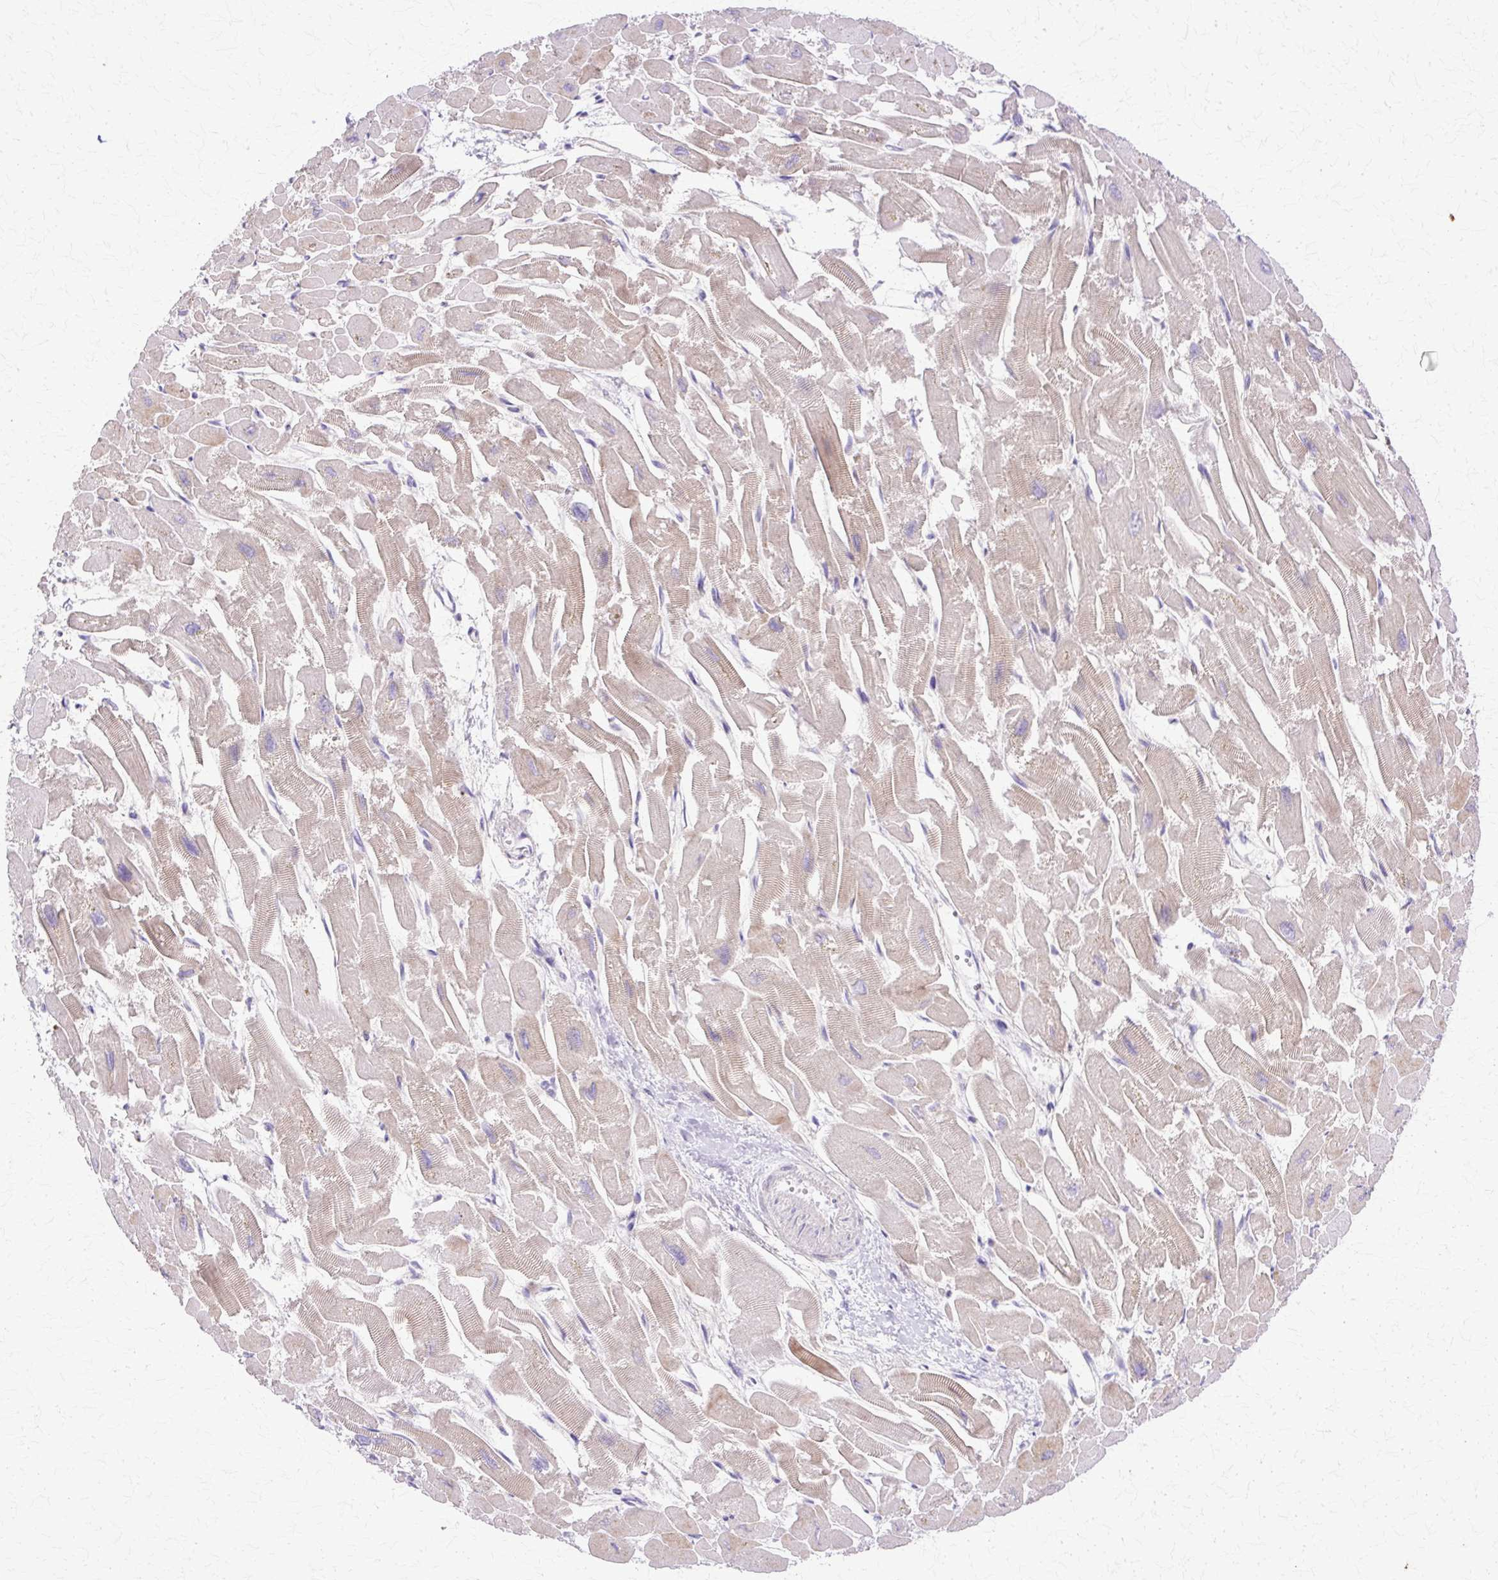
{"staining": {"intensity": "moderate", "quantity": "25%-75%", "location": "cytoplasmic/membranous"}, "tissue": "heart muscle", "cell_type": "Cardiomyocytes", "image_type": "normal", "snomed": [{"axis": "morphology", "description": "Normal tissue, NOS"}, {"axis": "topography", "description": "Heart"}], "caption": "Immunohistochemical staining of unremarkable heart muscle exhibits moderate cytoplasmic/membranous protein positivity in approximately 25%-75% of cardiomyocytes.", "gene": "TBC1D3B", "patient": {"sex": "male", "age": 54}}